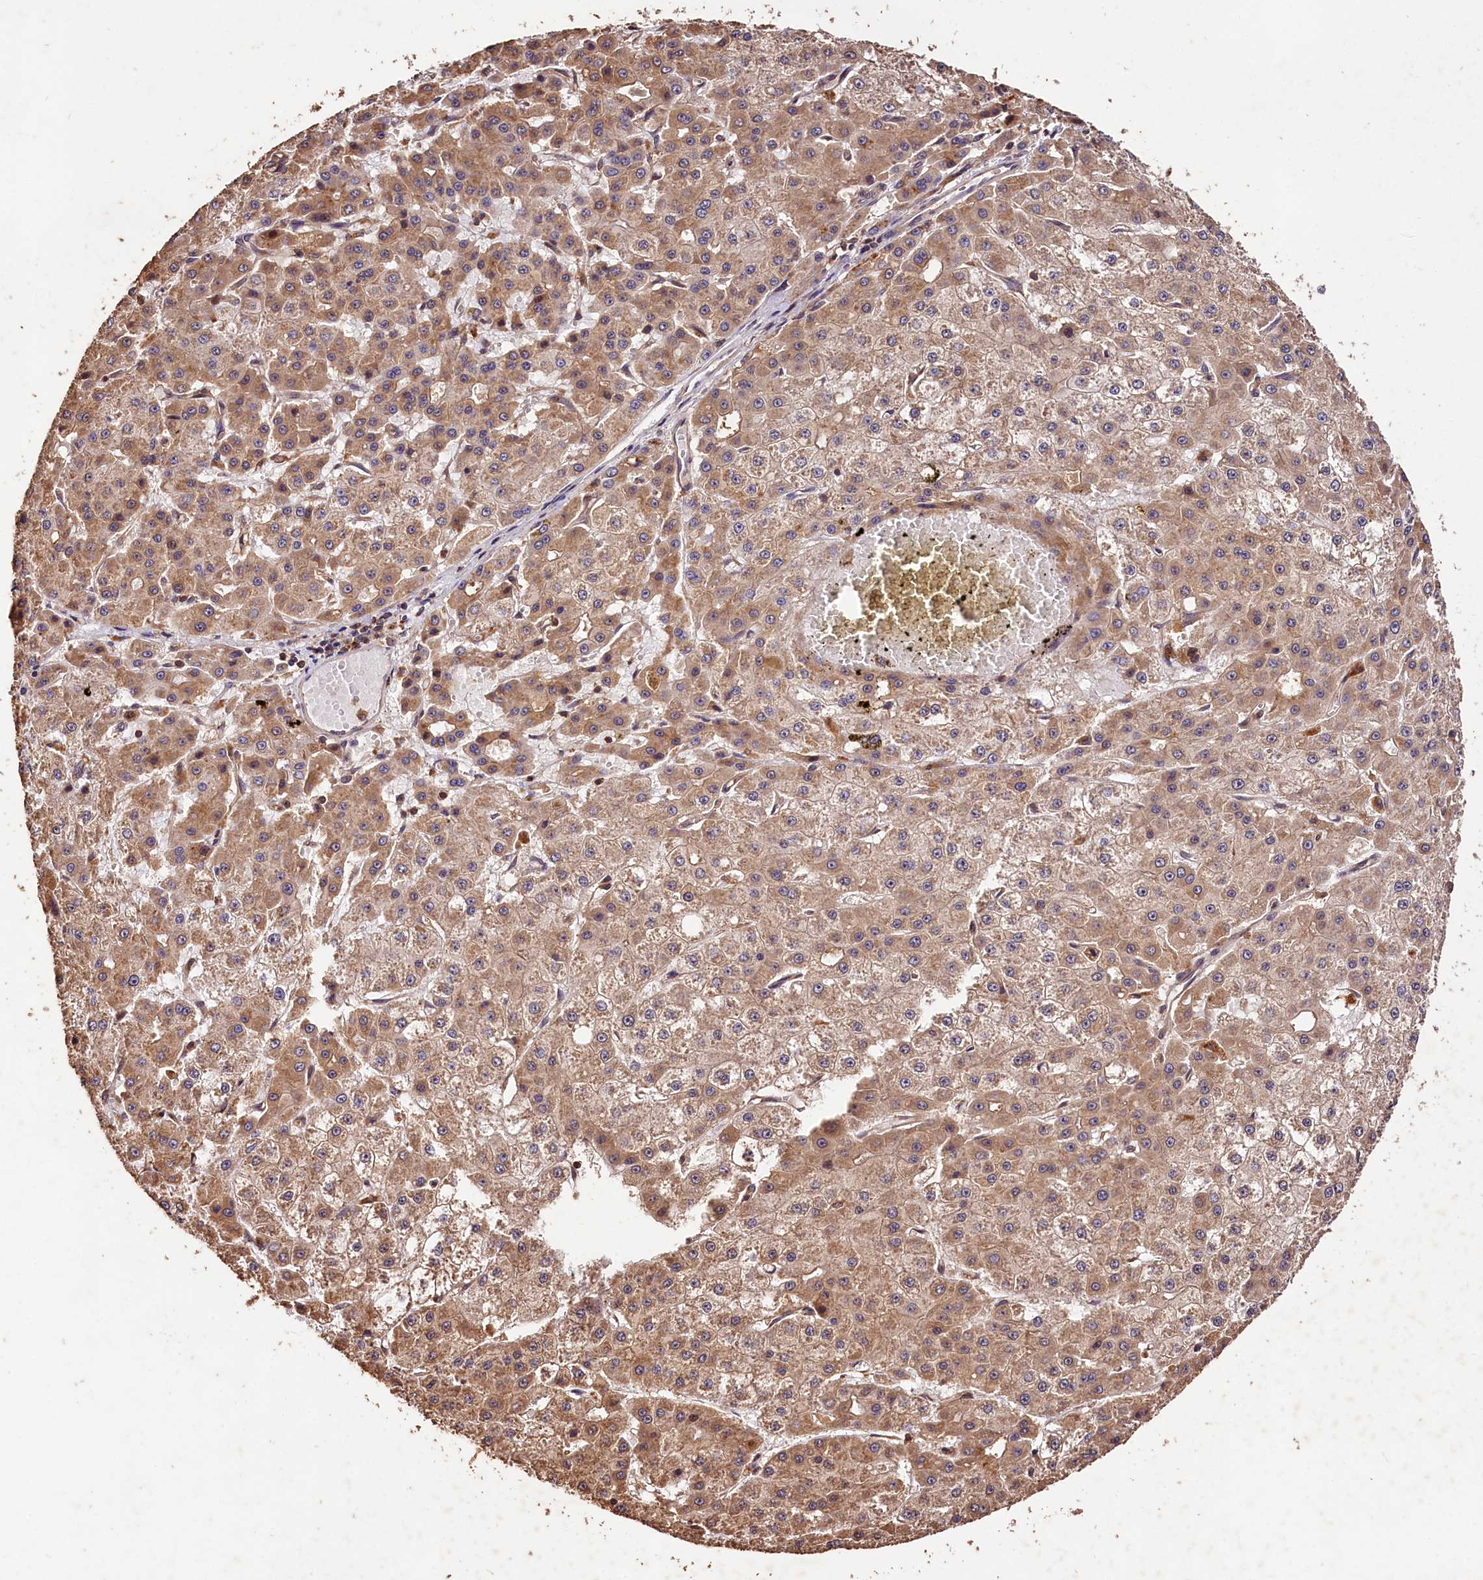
{"staining": {"intensity": "weak", "quantity": ">75%", "location": "cytoplasmic/membranous"}, "tissue": "liver cancer", "cell_type": "Tumor cells", "image_type": "cancer", "snomed": [{"axis": "morphology", "description": "Carcinoma, Hepatocellular, NOS"}, {"axis": "topography", "description": "Liver"}], "caption": "Immunohistochemistry of hepatocellular carcinoma (liver) exhibits low levels of weak cytoplasmic/membranous staining in approximately >75% of tumor cells. The staining was performed using DAB, with brown indicating positive protein expression. Nuclei are stained blue with hematoxylin.", "gene": "KPTN", "patient": {"sex": "male", "age": 47}}